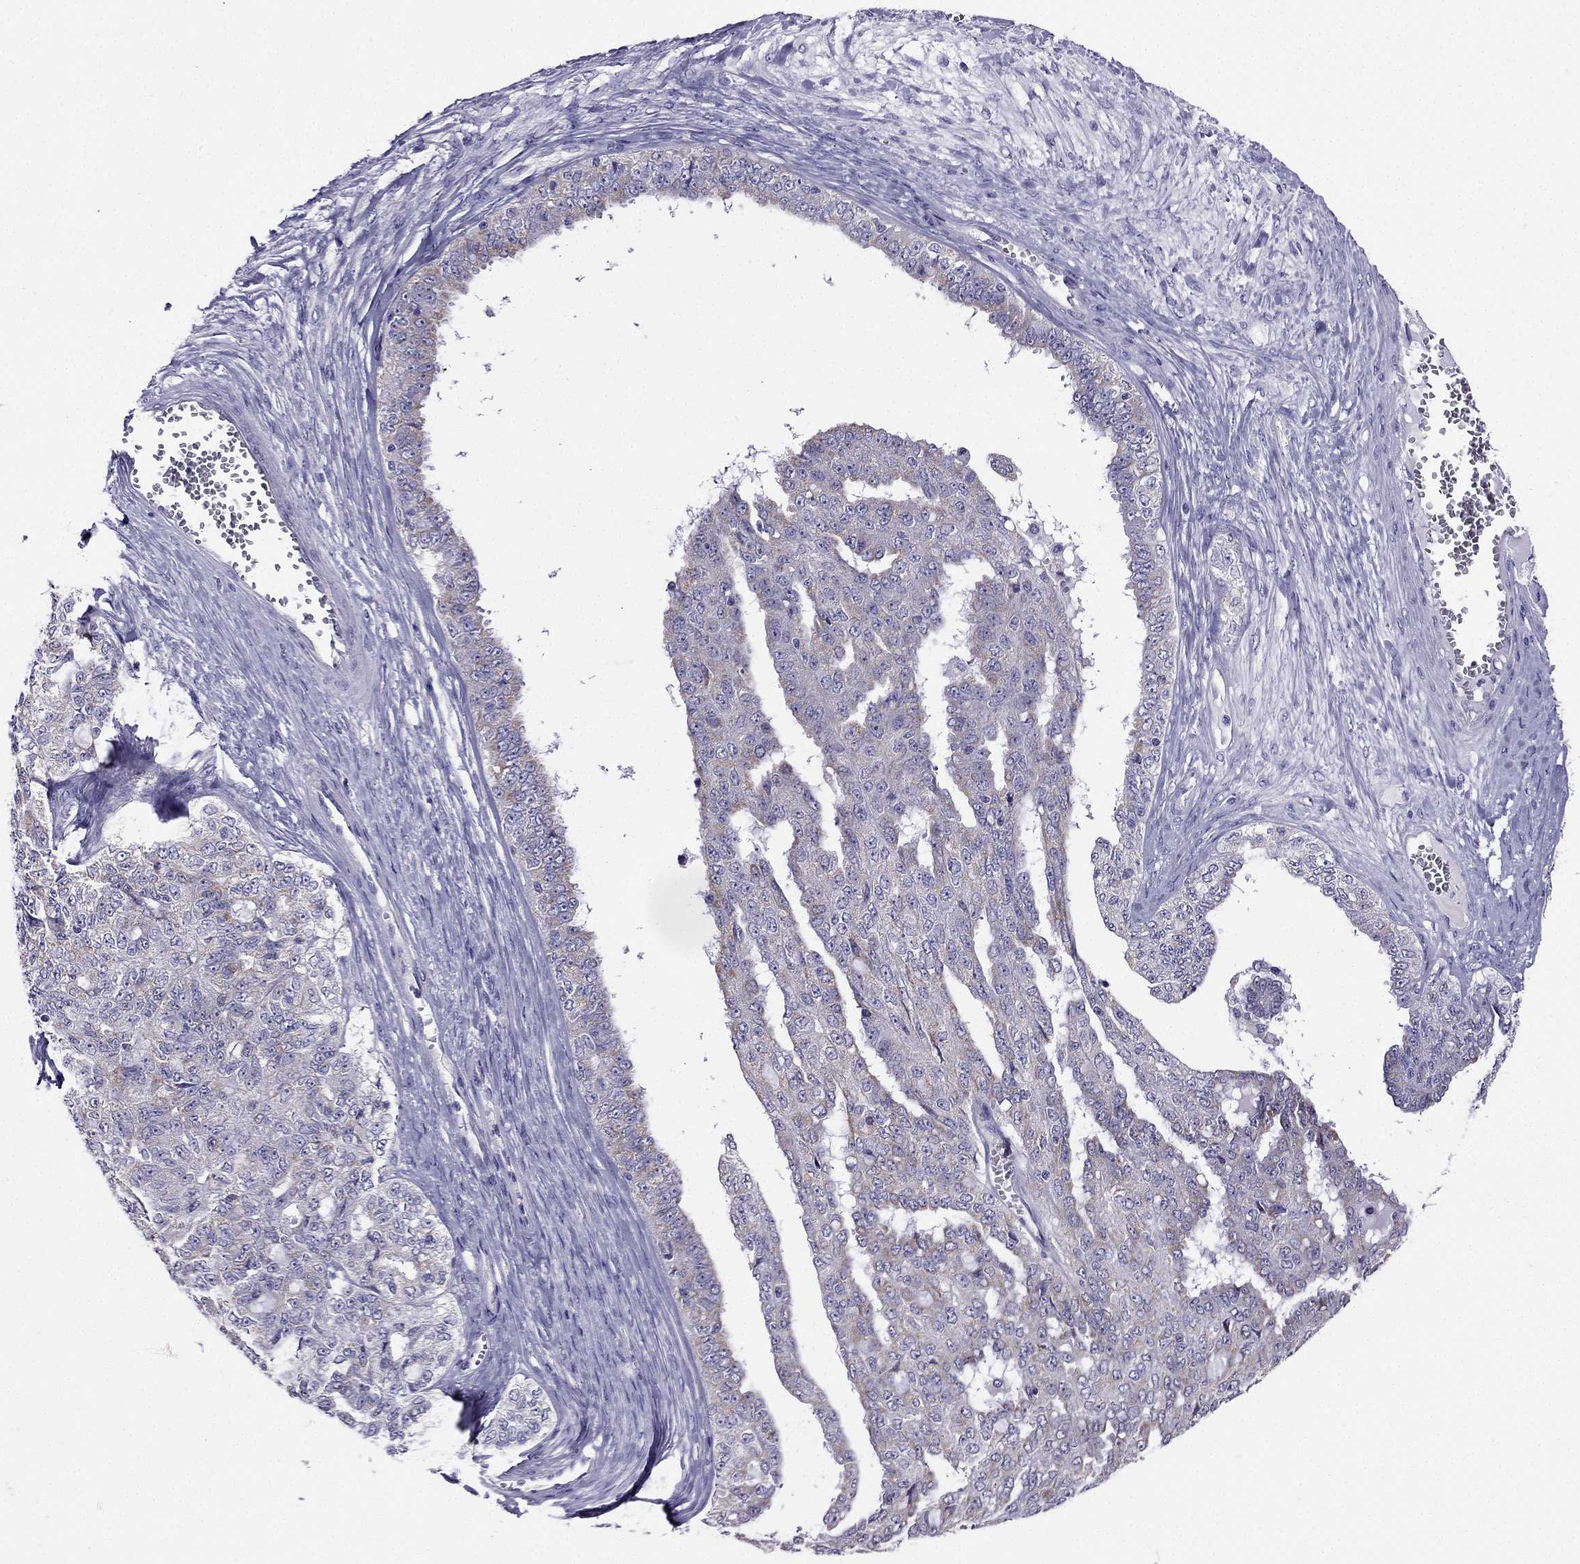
{"staining": {"intensity": "weak", "quantity": "<25%", "location": "cytoplasmic/membranous"}, "tissue": "ovarian cancer", "cell_type": "Tumor cells", "image_type": "cancer", "snomed": [{"axis": "morphology", "description": "Cystadenocarcinoma, serous, NOS"}, {"axis": "topography", "description": "Ovary"}], "caption": "The micrograph displays no staining of tumor cells in ovarian cancer (serous cystadenocarcinoma).", "gene": "KIF5A", "patient": {"sex": "female", "age": 71}}